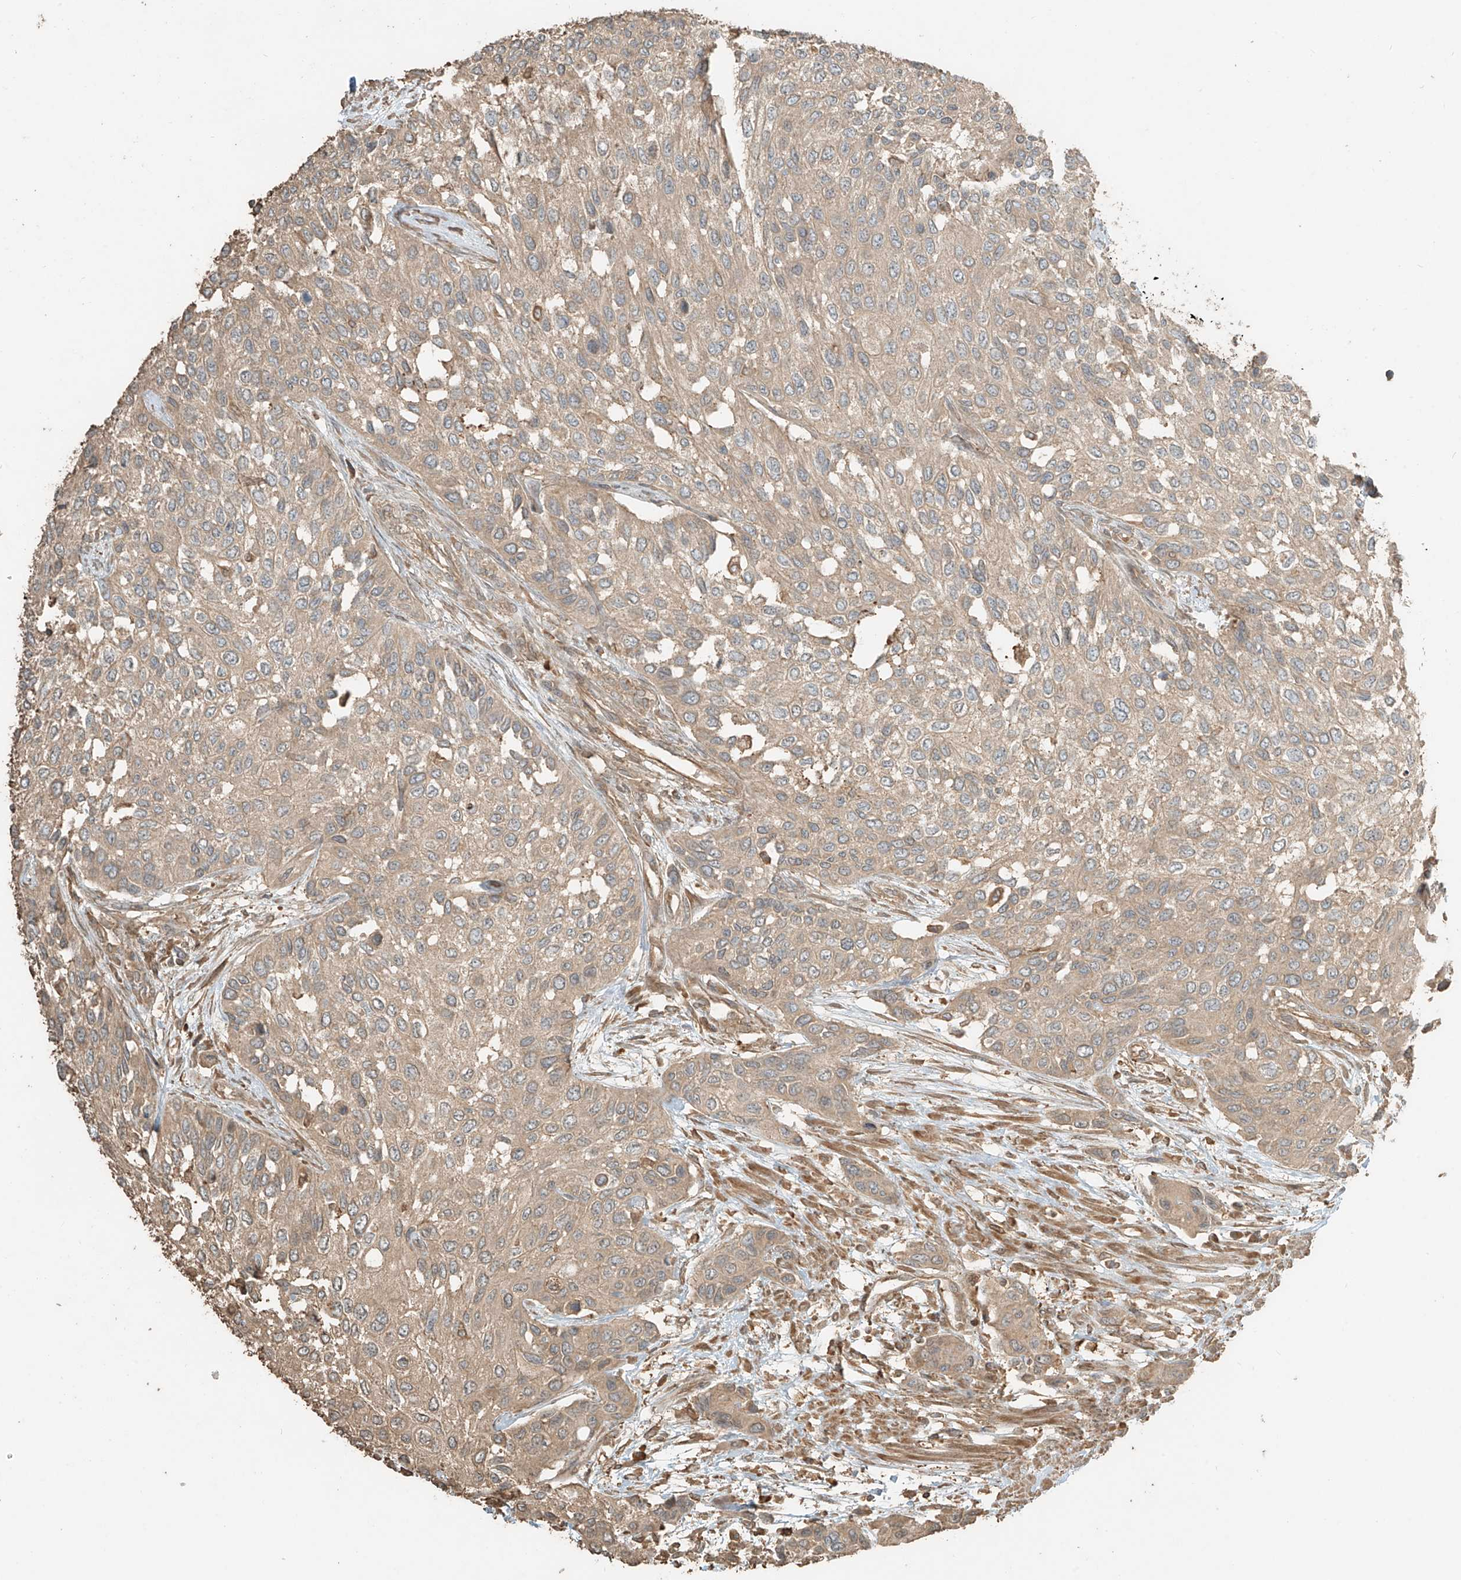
{"staining": {"intensity": "weak", "quantity": ">75%", "location": "cytoplasmic/membranous"}, "tissue": "urothelial cancer", "cell_type": "Tumor cells", "image_type": "cancer", "snomed": [{"axis": "morphology", "description": "Normal tissue, NOS"}, {"axis": "morphology", "description": "Urothelial carcinoma, High grade"}, {"axis": "topography", "description": "Vascular tissue"}, {"axis": "topography", "description": "Urinary bladder"}], "caption": "Urothelial carcinoma (high-grade) stained for a protein (brown) demonstrates weak cytoplasmic/membranous positive expression in about >75% of tumor cells.", "gene": "RFTN2", "patient": {"sex": "female", "age": 56}}